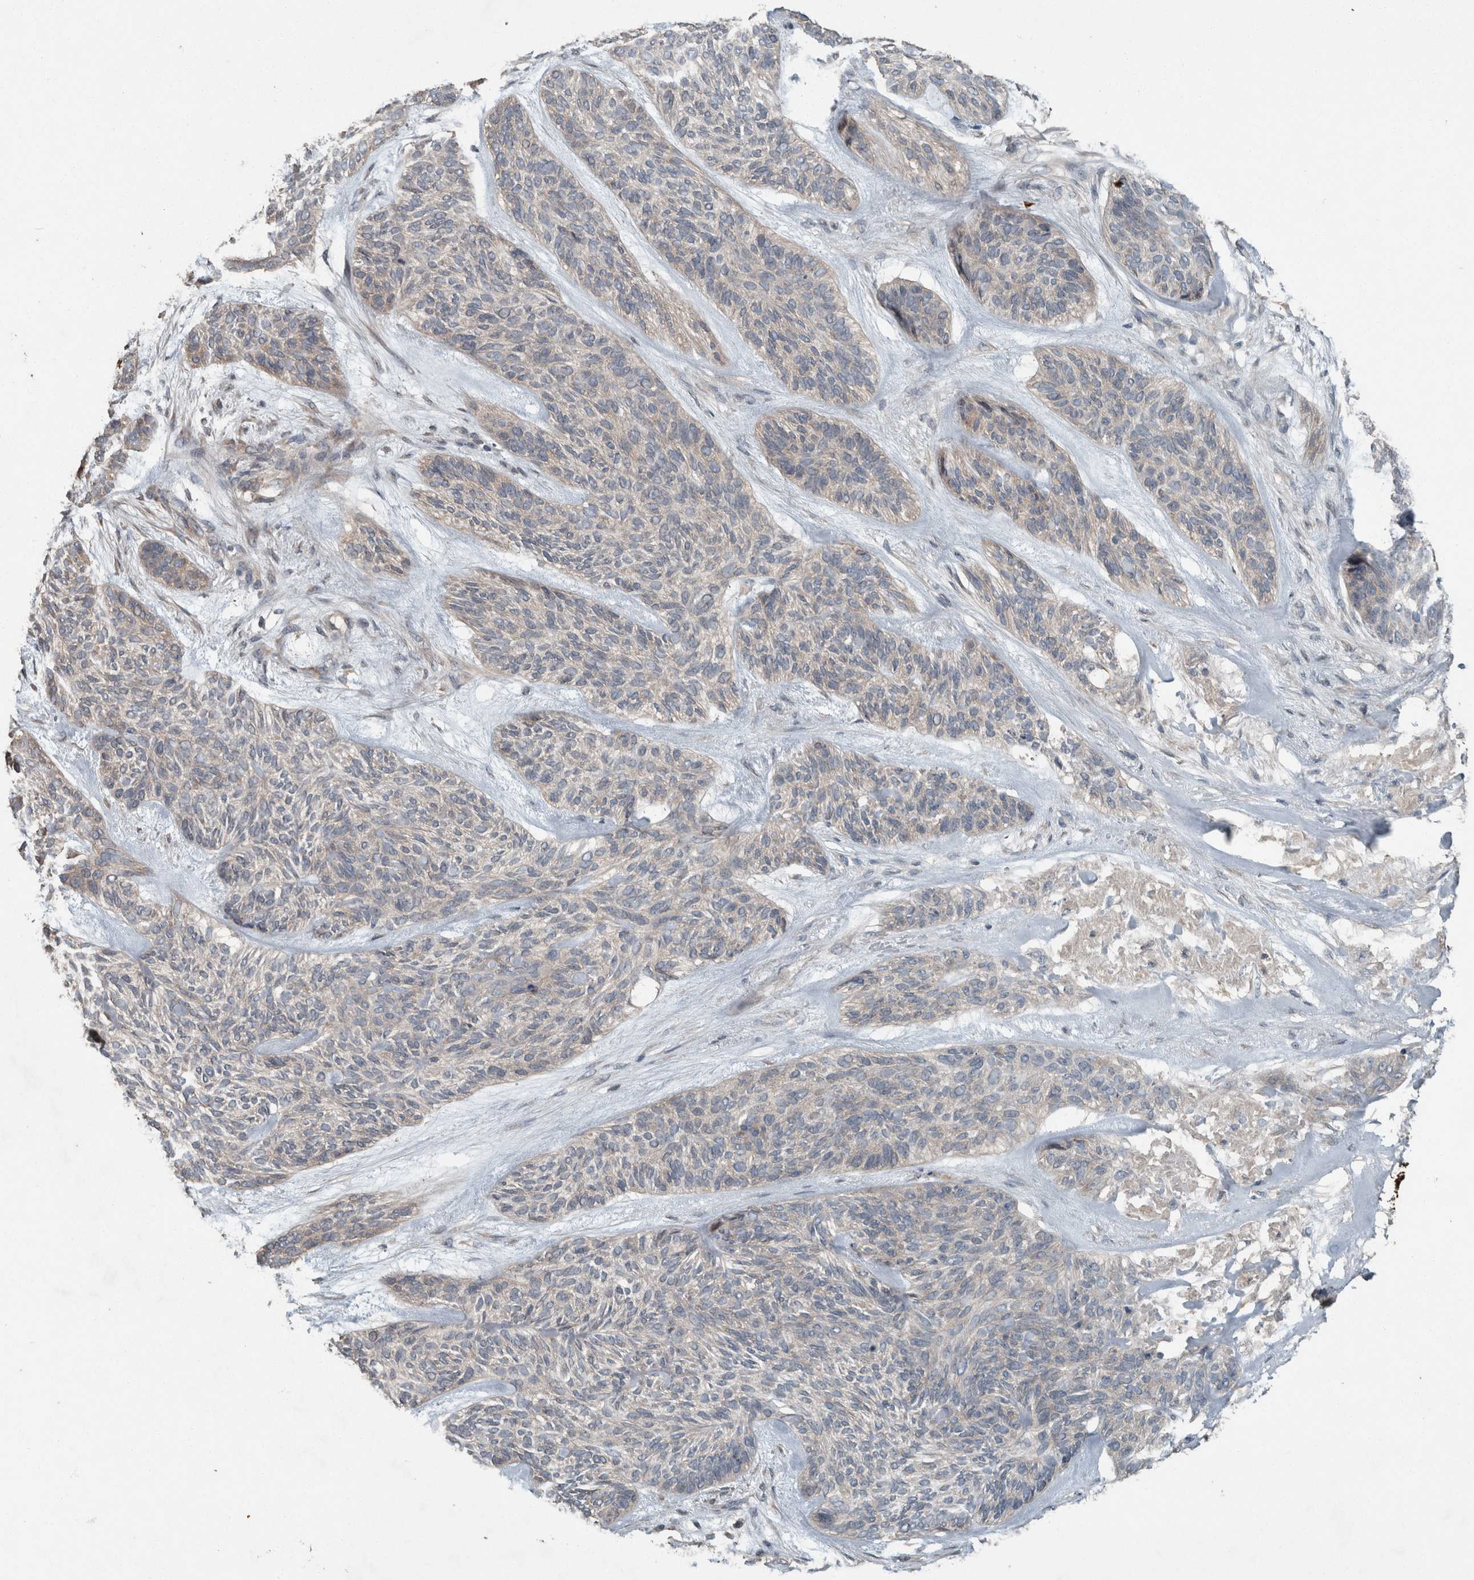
{"staining": {"intensity": "negative", "quantity": "none", "location": "none"}, "tissue": "skin cancer", "cell_type": "Tumor cells", "image_type": "cancer", "snomed": [{"axis": "morphology", "description": "Basal cell carcinoma"}, {"axis": "topography", "description": "Skin"}], "caption": "Protein analysis of basal cell carcinoma (skin) reveals no significant expression in tumor cells.", "gene": "KNTC1", "patient": {"sex": "male", "age": 55}}